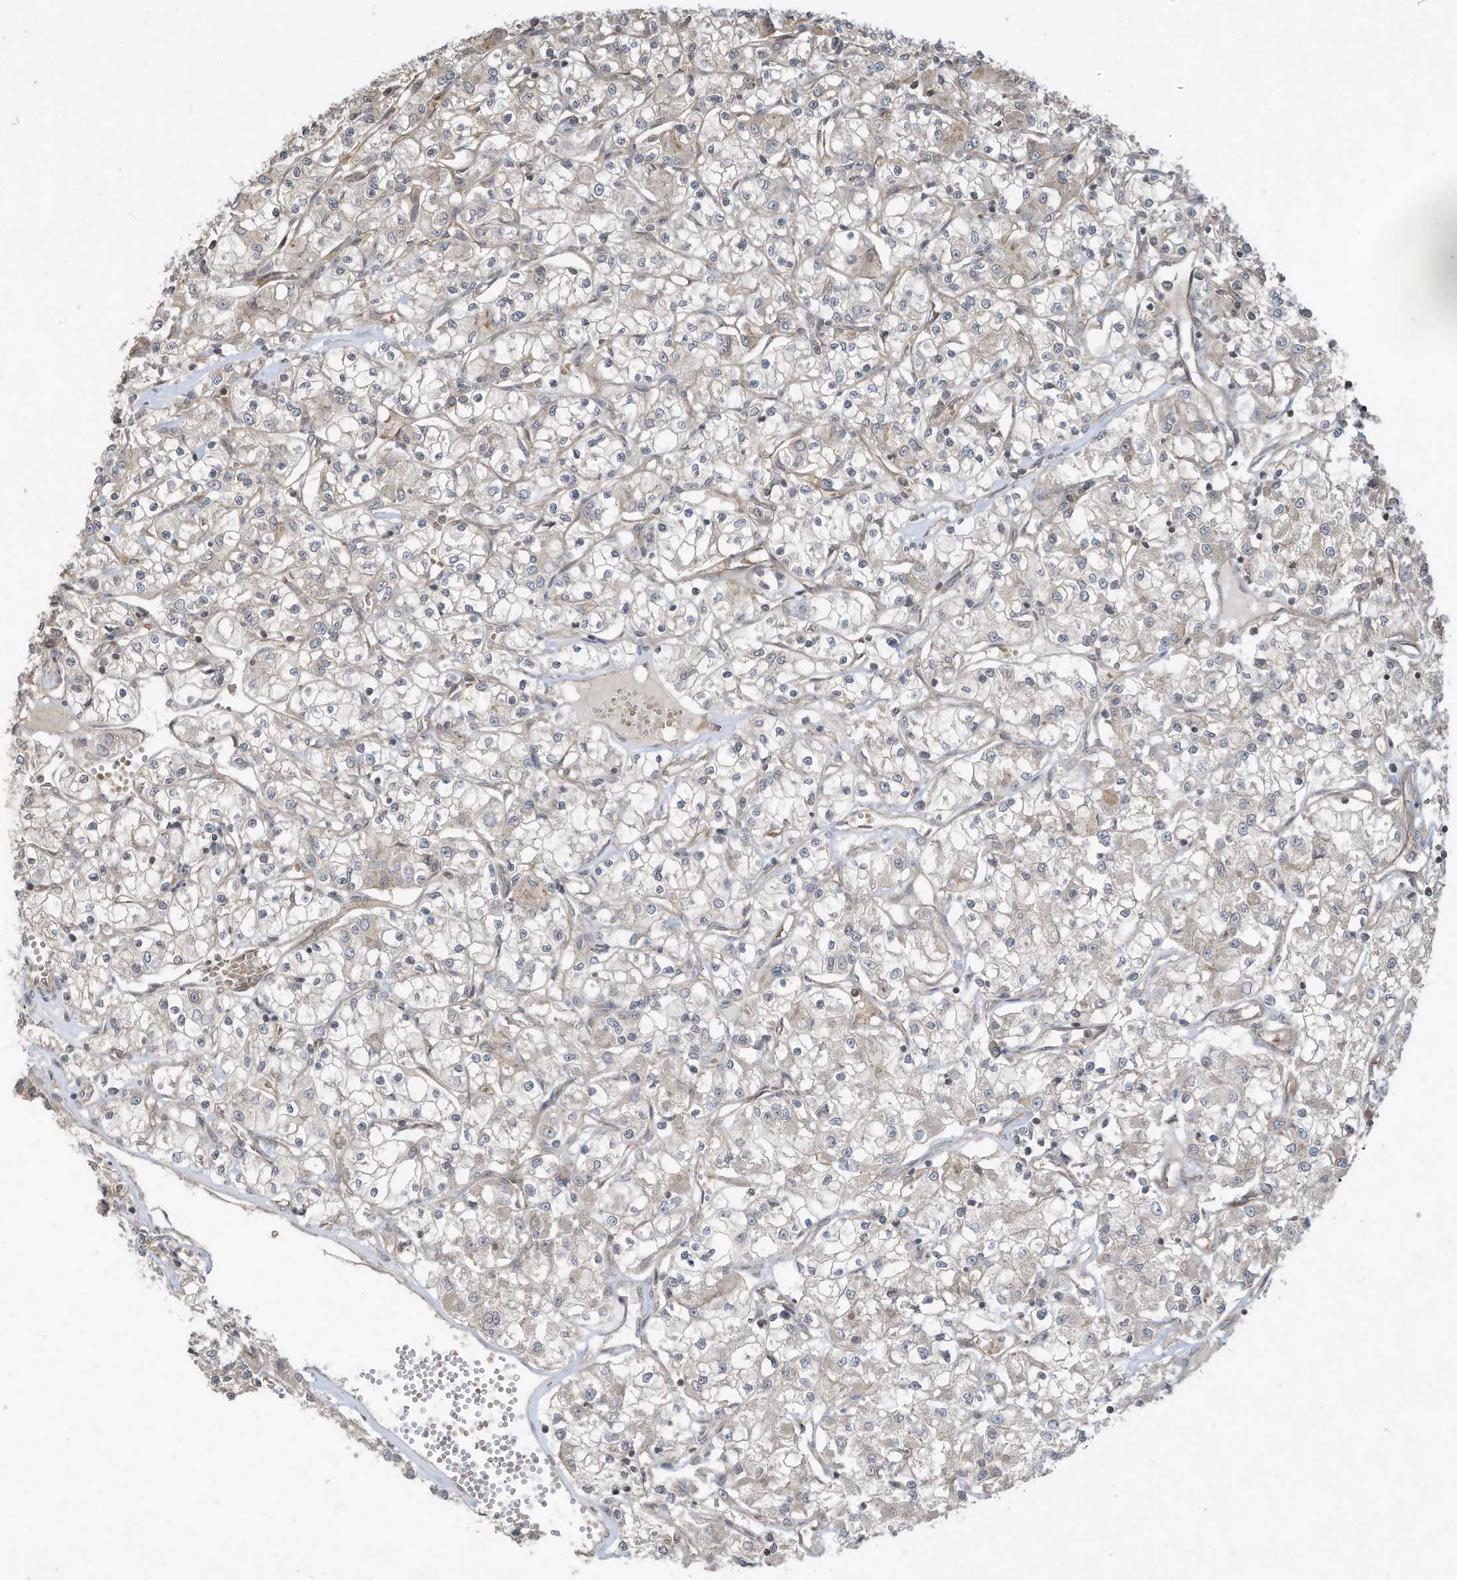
{"staining": {"intensity": "weak", "quantity": "<25%", "location": "cytoplasmic/membranous"}, "tissue": "renal cancer", "cell_type": "Tumor cells", "image_type": "cancer", "snomed": [{"axis": "morphology", "description": "Adenocarcinoma, NOS"}, {"axis": "topography", "description": "Kidney"}], "caption": "This is an IHC image of human renal adenocarcinoma. There is no expression in tumor cells.", "gene": "MATN2", "patient": {"sex": "female", "age": 59}}